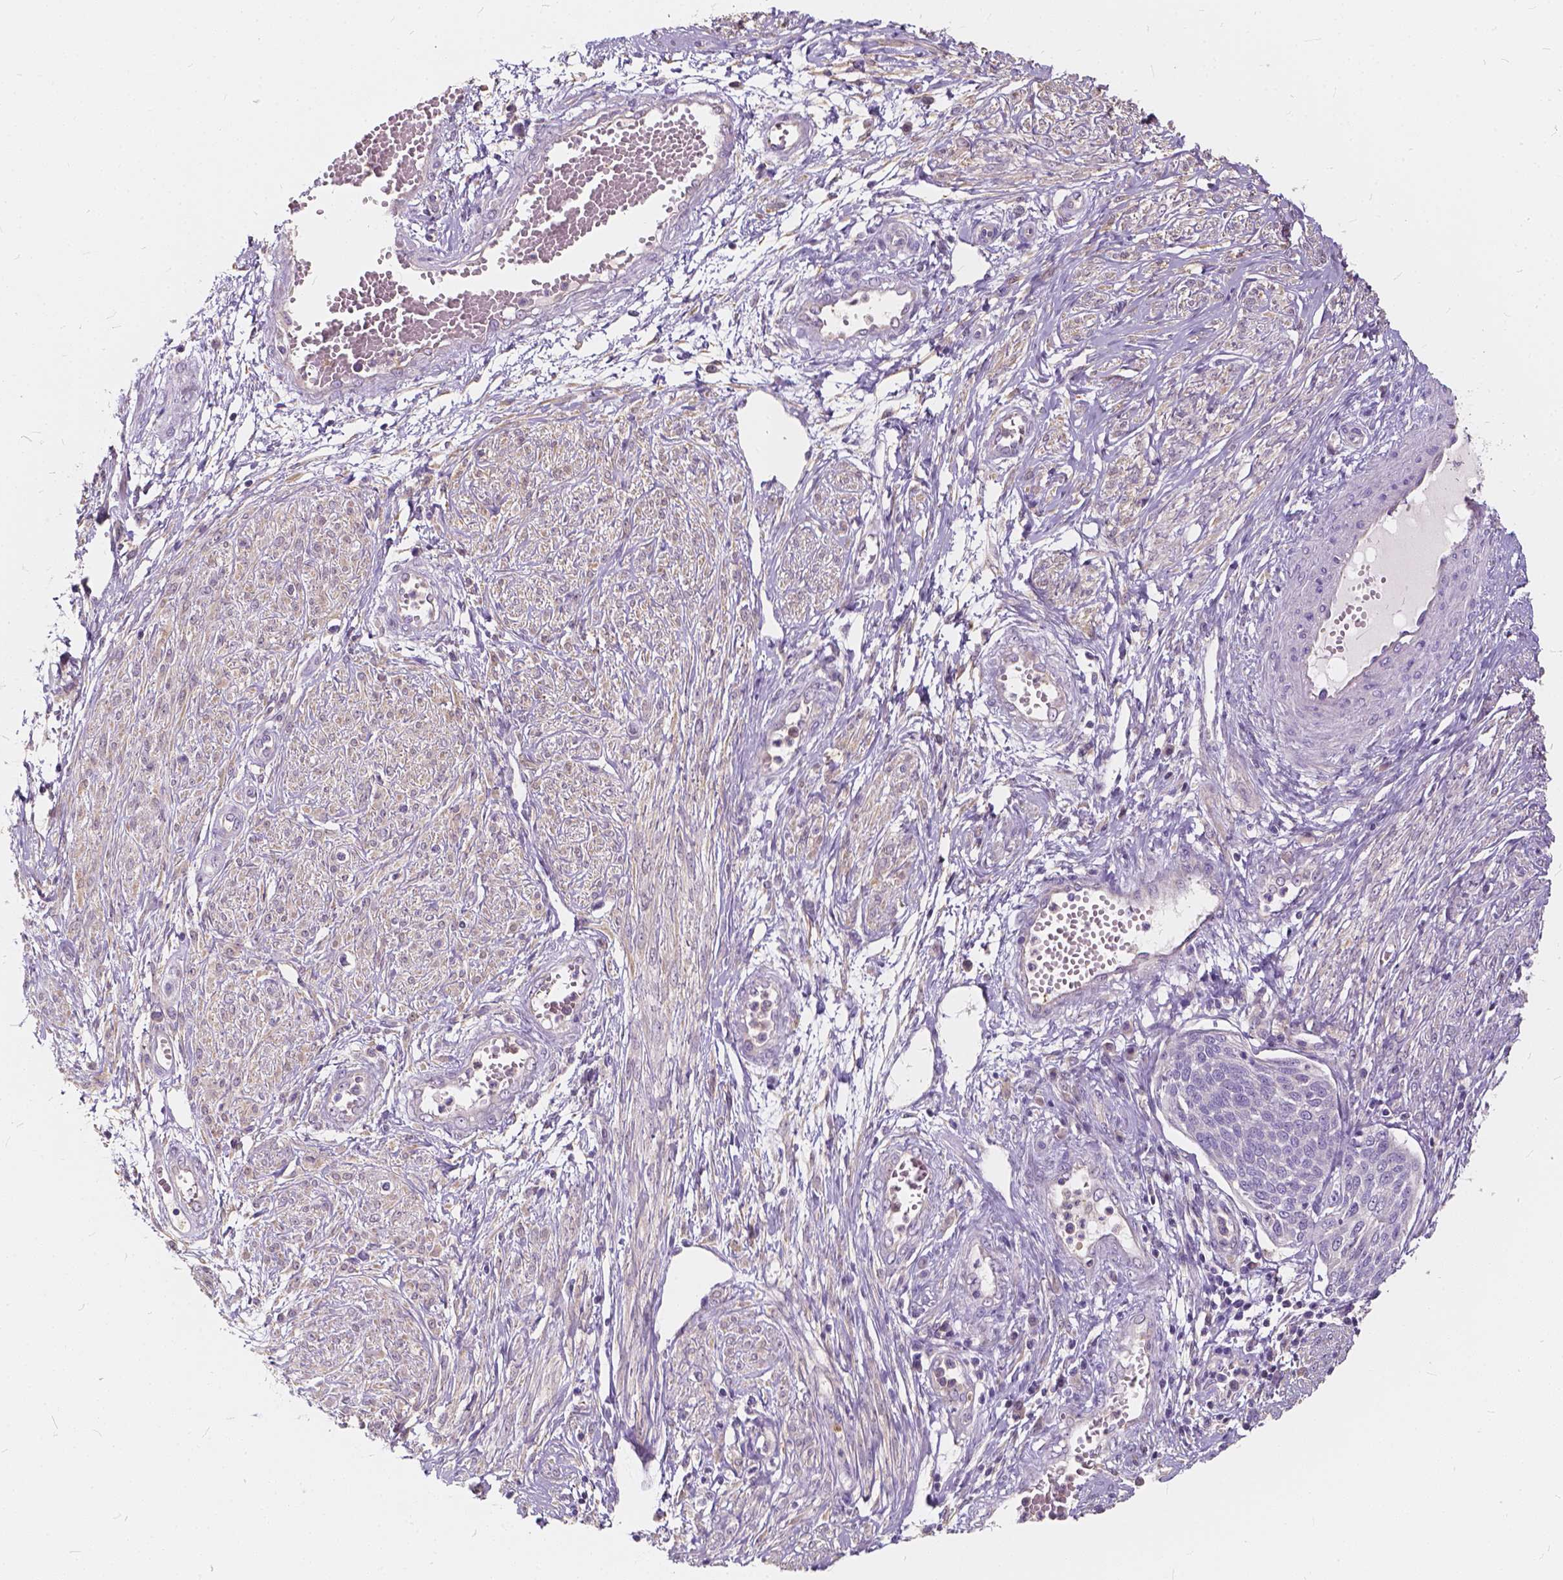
{"staining": {"intensity": "negative", "quantity": "none", "location": "none"}, "tissue": "cervical cancer", "cell_type": "Tumor cells", "image_type": "cancer", "snomed": [{"axis": "morphology", "description": "Squamous cell carcinoma, NOS"}, {"axis": "topography", "description": "Cervix"}], "caption": "Immunohistochemistry image of human cervical cancer (squamous cell carcinoma) stained for a protein (brown), which displays no staining in tumor cells. Nuclei are stained in blue.", "gene": "KIAA0513", "patient": {"sex": "female", "age": 34}}